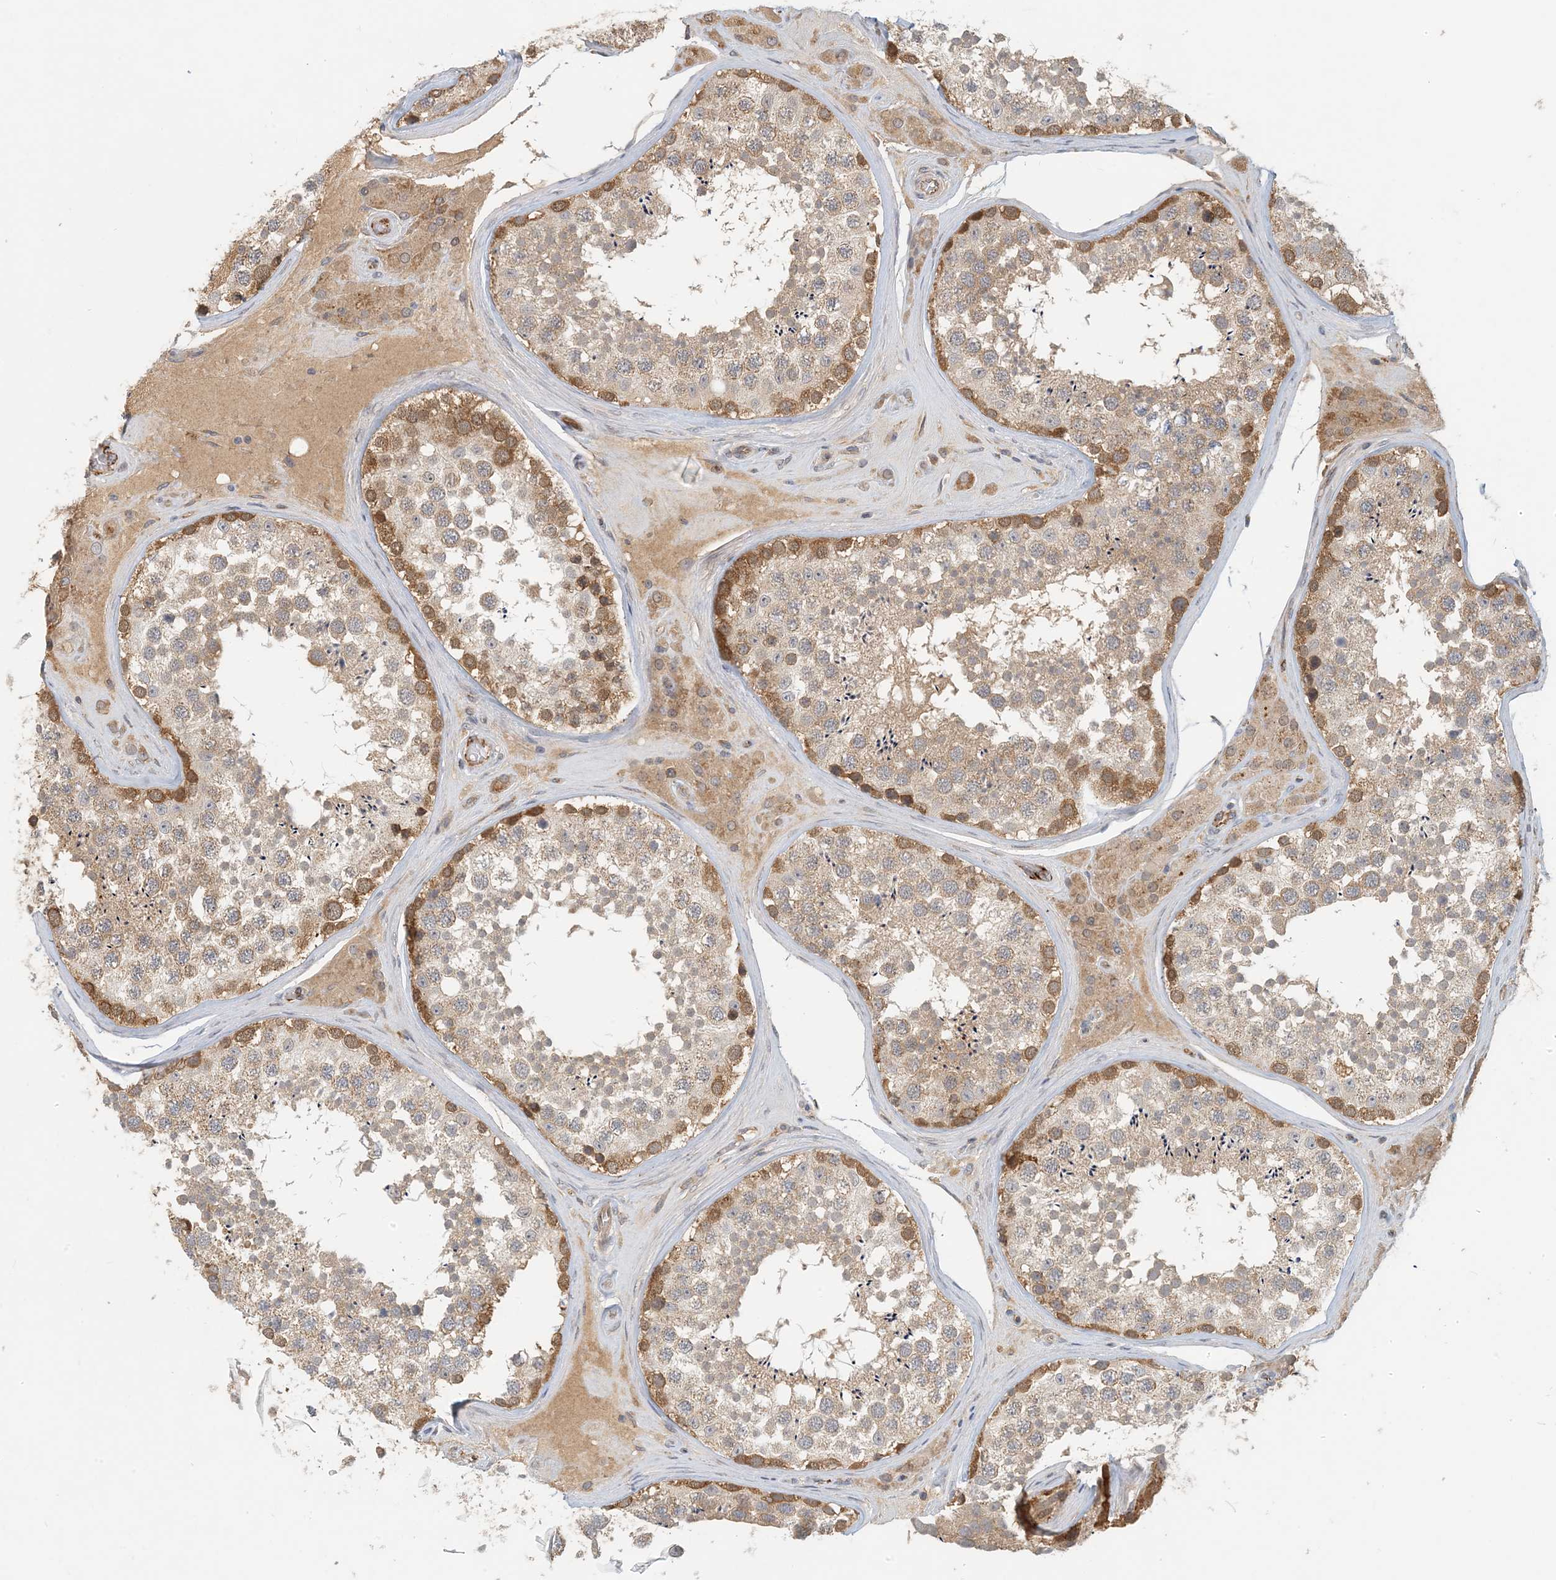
{"staining": {"intensity": "strong", "quantity": "<25%", "location": "cytoplasmic/membranous"}, "tissue": "testis", "cell_type": "Cells in seminiferous ducts", "image_type": "normal", "snomed": [{"axis": "morphology", "description": "Normal tissue, NOS"}, {"axis": "topography", "description": "Testis"}], "caption": "DAB immunohistochemical staining of unremarkable human testis demonstrates strong cytoplasmic/membranous protein staining in approximately <25% of cells in seminiferous ducts.", "gene": "ZBTB3", "patient": {"sex": "male", "age": 46}}